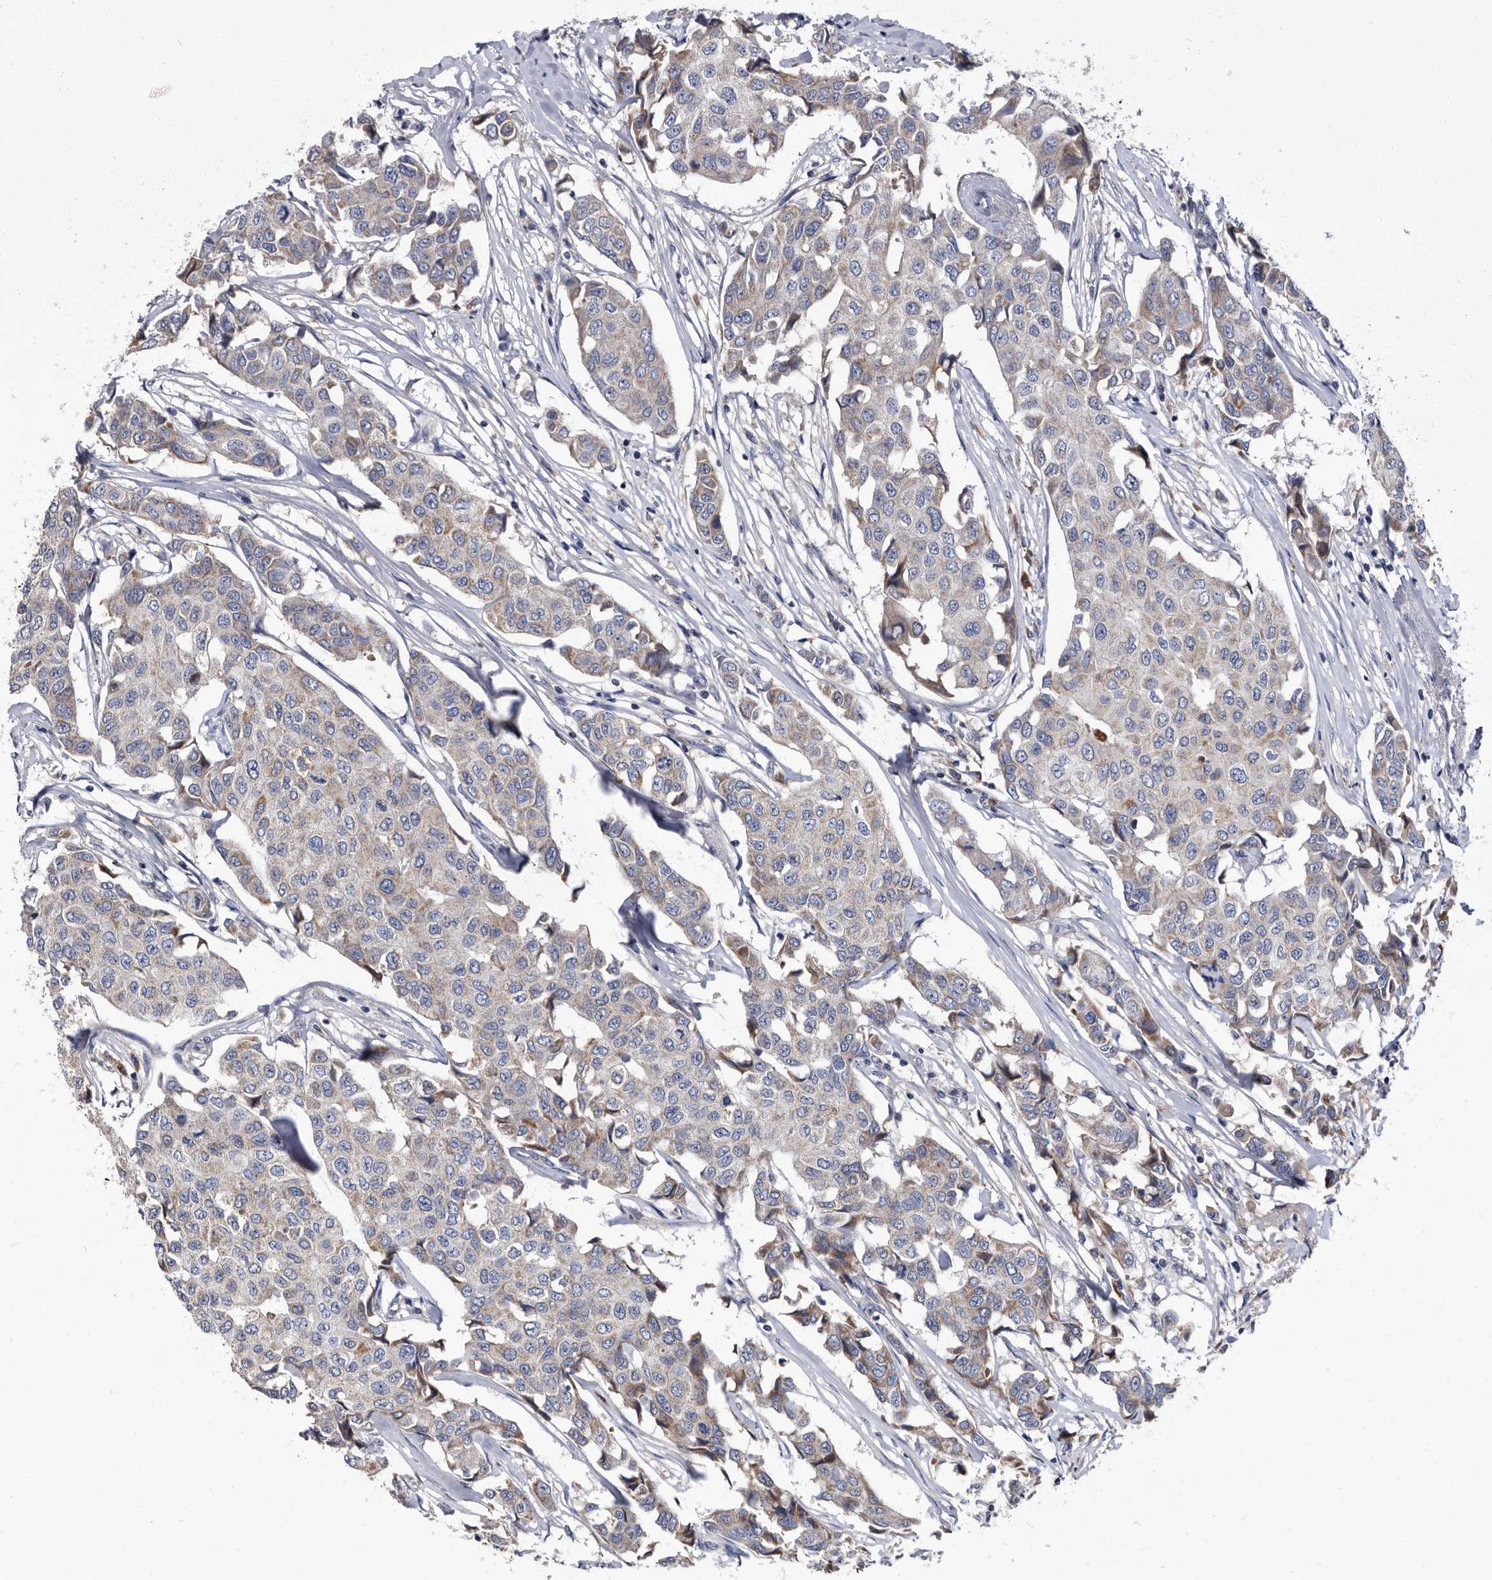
{"staining": {"intensity": "weak", "quantity": ">75%", "location": "cytoplasmic/membranous"}, "tissue": "breast cancer", "cell_type": "Tumor cells", "image_type": "cancer", "snomed": [{"axis": "morphology", "description": "Duct carcinoma"}, {"axis": "topography", "description": "Breast"}], "caption": "Brown immunohistochemical staining in infiltrating ductal carcinoma (breast) demonstrates weak cytoplasmic/membranous expression in approximately >75% of tumor cells. Using DAB (brown) and hematoxylin (blue) stains, captured at high magnification using brightfield microscopy.", "gene": "DTNBP1", "patient": {"sex": "female", "age": 80}}